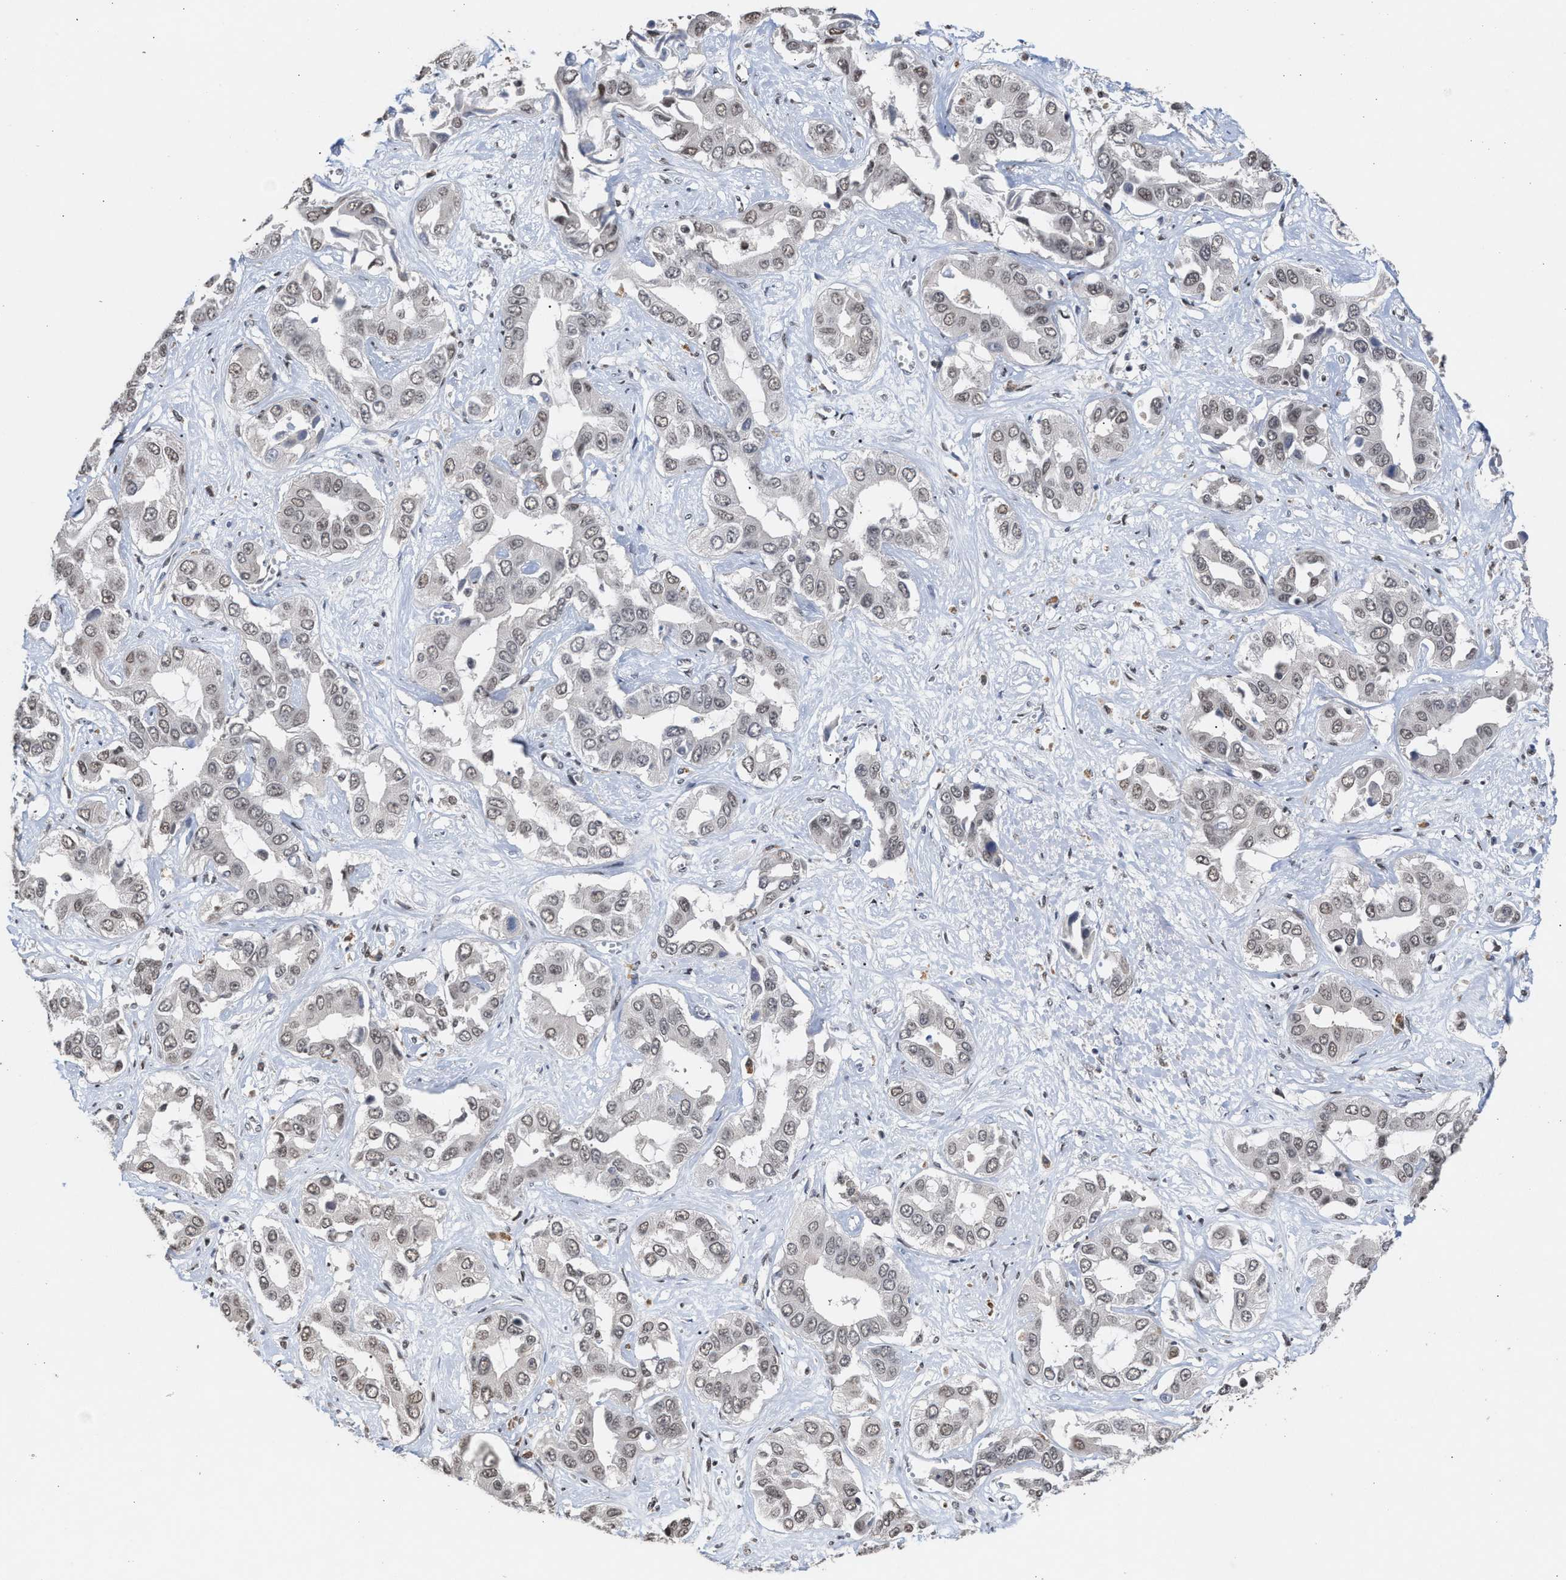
{"staining": {"intensity": "negative", "quantity": "none", "location": "none"}, "tissue": "liver cancer", "cell_type": "Tumor cells", "image_type": "cancer", "snomed": [{"axis": "morphology", "description": "Cholangiocarcinoma"}, {"axis": "topography", "description": "Liver"}], "caption": "A micrograph of liver cancer stained for a protein exhibits no brown staining in tumor cells.", "gene": "MKNK2", "patient": {"sex": "female", "age": 52}}